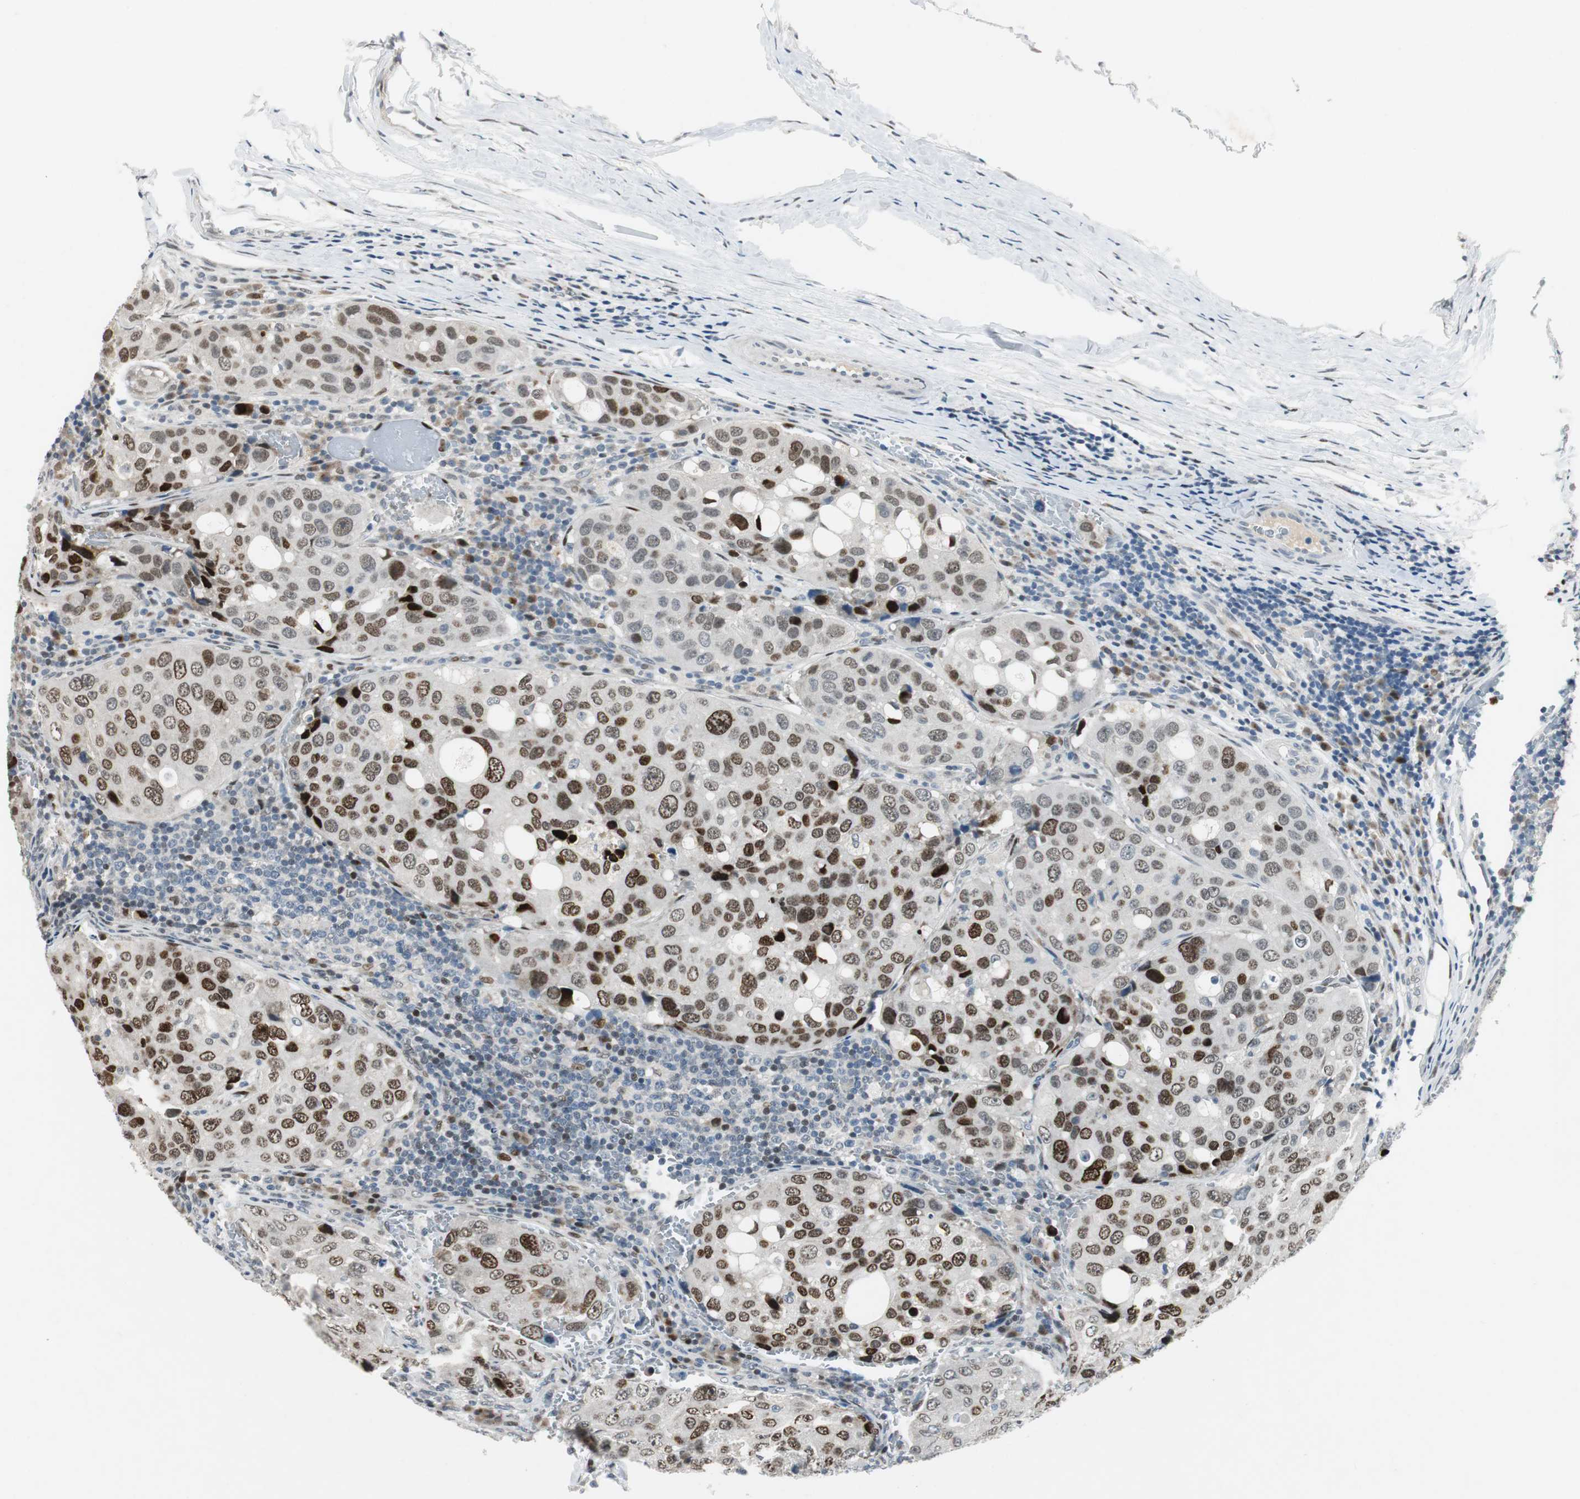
{"staining": {"intensity": "strong", "quantity": ">75%", "location": "nuclear"}, "tissue": "urothelial cancer", "cell_type": "Tumor cells", "image_type": "cancer", "snomed": [{"axis": "morphology", "description": "Urothelial carcinoma, High grade"}, {"axis": "topography", "description": "Lymph node"}, {"axis": "topography", "description": "Urinary bladder"}], "caption": "This photomicrograph shows urothelial cancer stained with immunohistochemistry to label a protein in brown. The nuclear of tumor cells show strong positivity for the protein. Nuclei are counter-stained blue.", "gene": "AJUBA", "patient": {"sex": "male", "age": 51}}